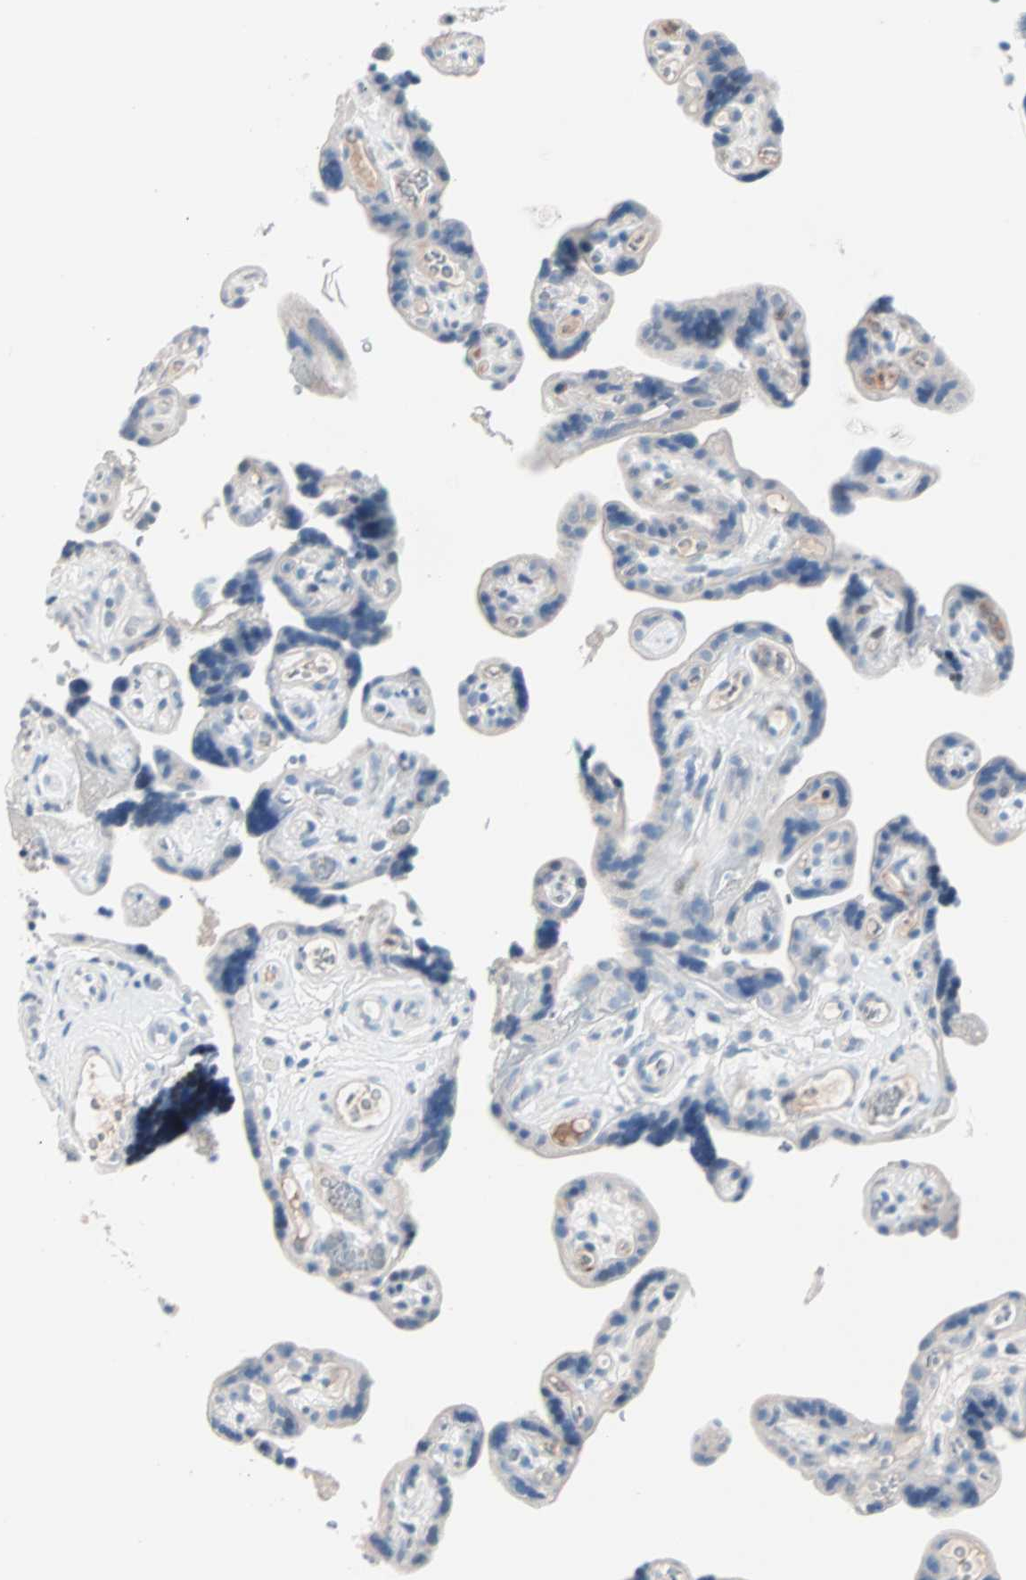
{"staining": {"intensity": "negative", "quantity": "none", "location": "none"}, "tissue": "placenta", "cell_type": "Decidual cells", "image_type": "normal", "snomed": [{"axis": "morphology", "description": "Normal tissue, NOS"}, {"axis": "topography", "description": "Placenta"}], "caption": "An IHC micrograph of benign placenta is shown. There is no staining in decidual cells of placenta. (Brightfield microscopy of DAB immunohistochemistry (IHC) at high magnification).", "gene": "NEFH", "patient": {"sex": "female", "age": 30}}